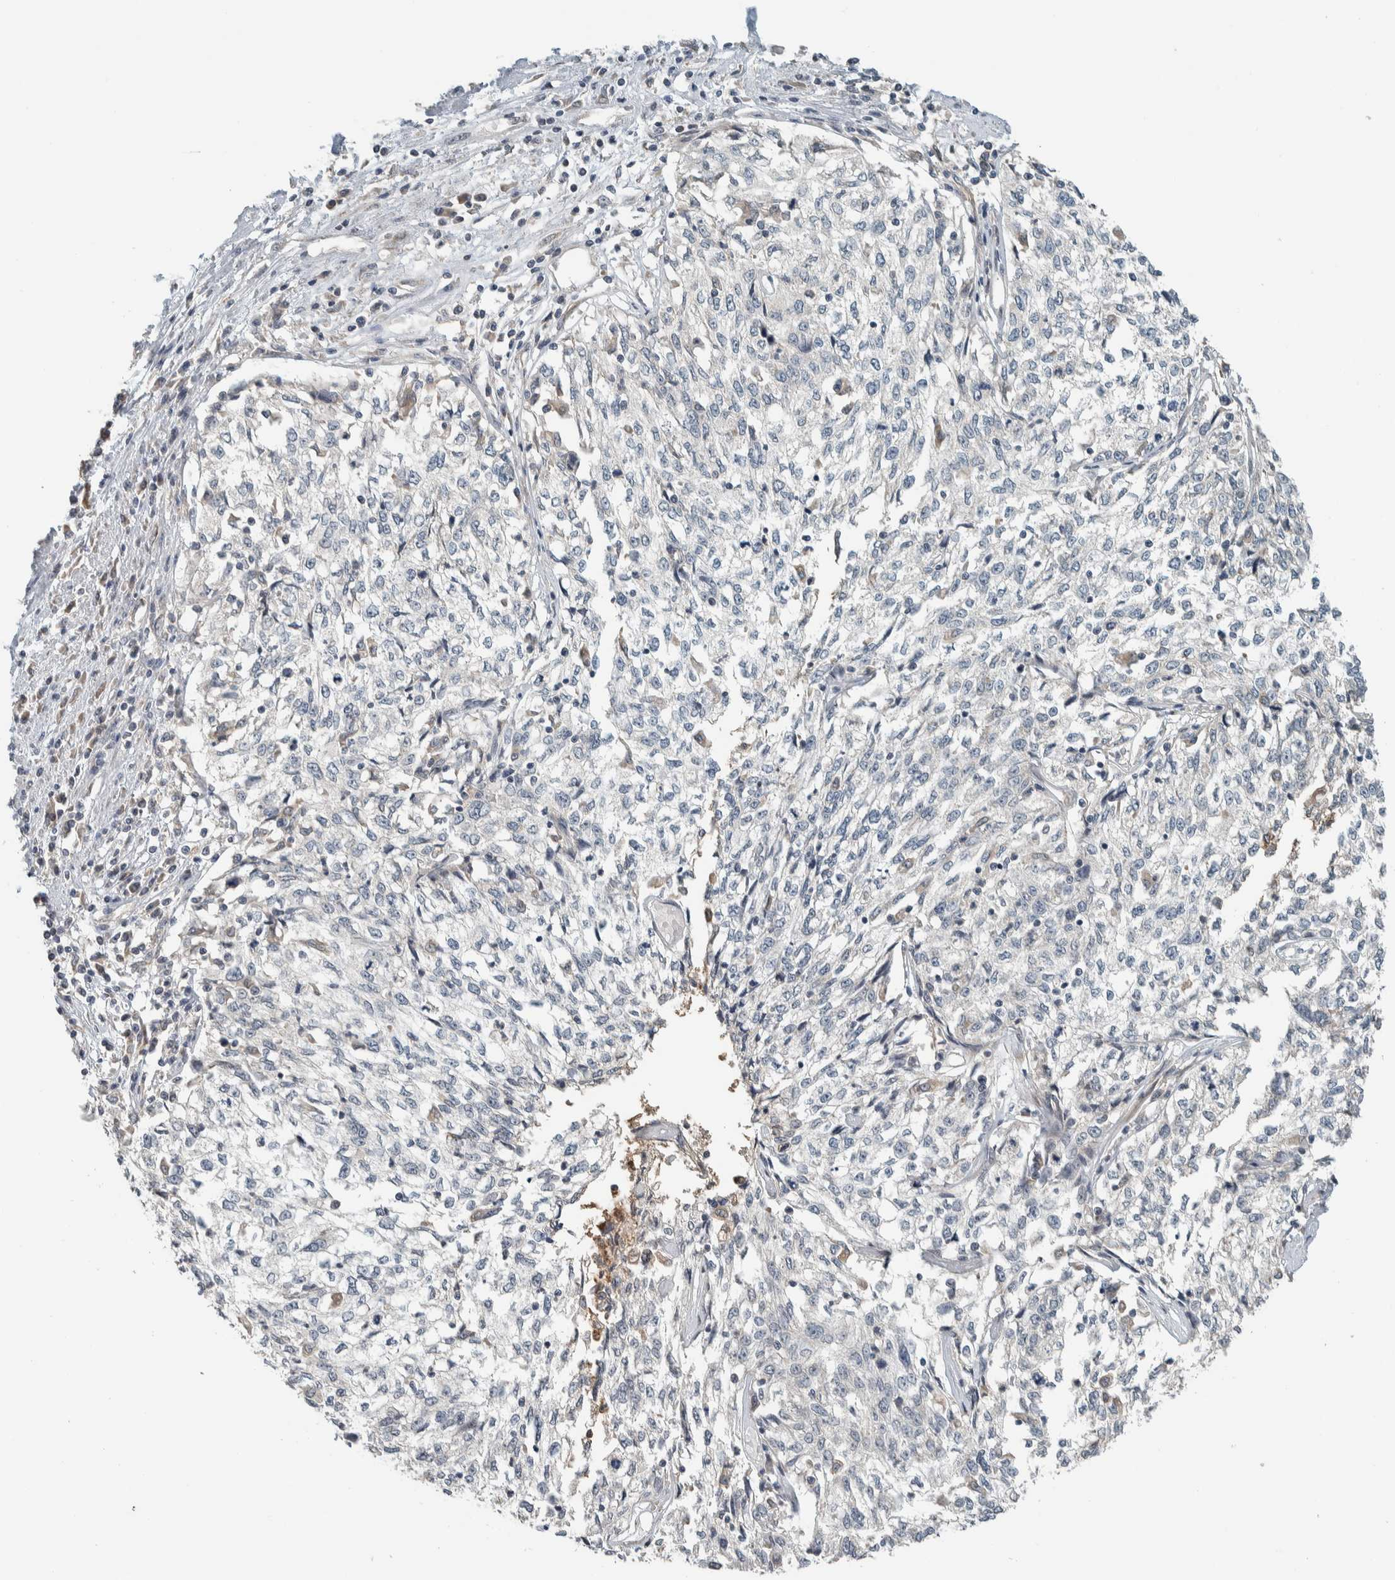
{"staining": {"intensity": "negative", "quantity": "none", "location": "none"}, "tissue": "cervical cancer", "cell_type": "Tumor cells", "image_type": "cancer", "snomed": [{"axis": "morphology", "description": "Squamous cell carcinoma, NOS"}, {"axis": "topography", "description": "Cervix"}], "caption": "An IHC micrograph of squamous cell carcinoma (cervical) is shown. There is no staining in tumor cells of squamous cell carcinoma (cervical).", "gene": "NBR1", "patient": {"sex": "female", "age": 57}}